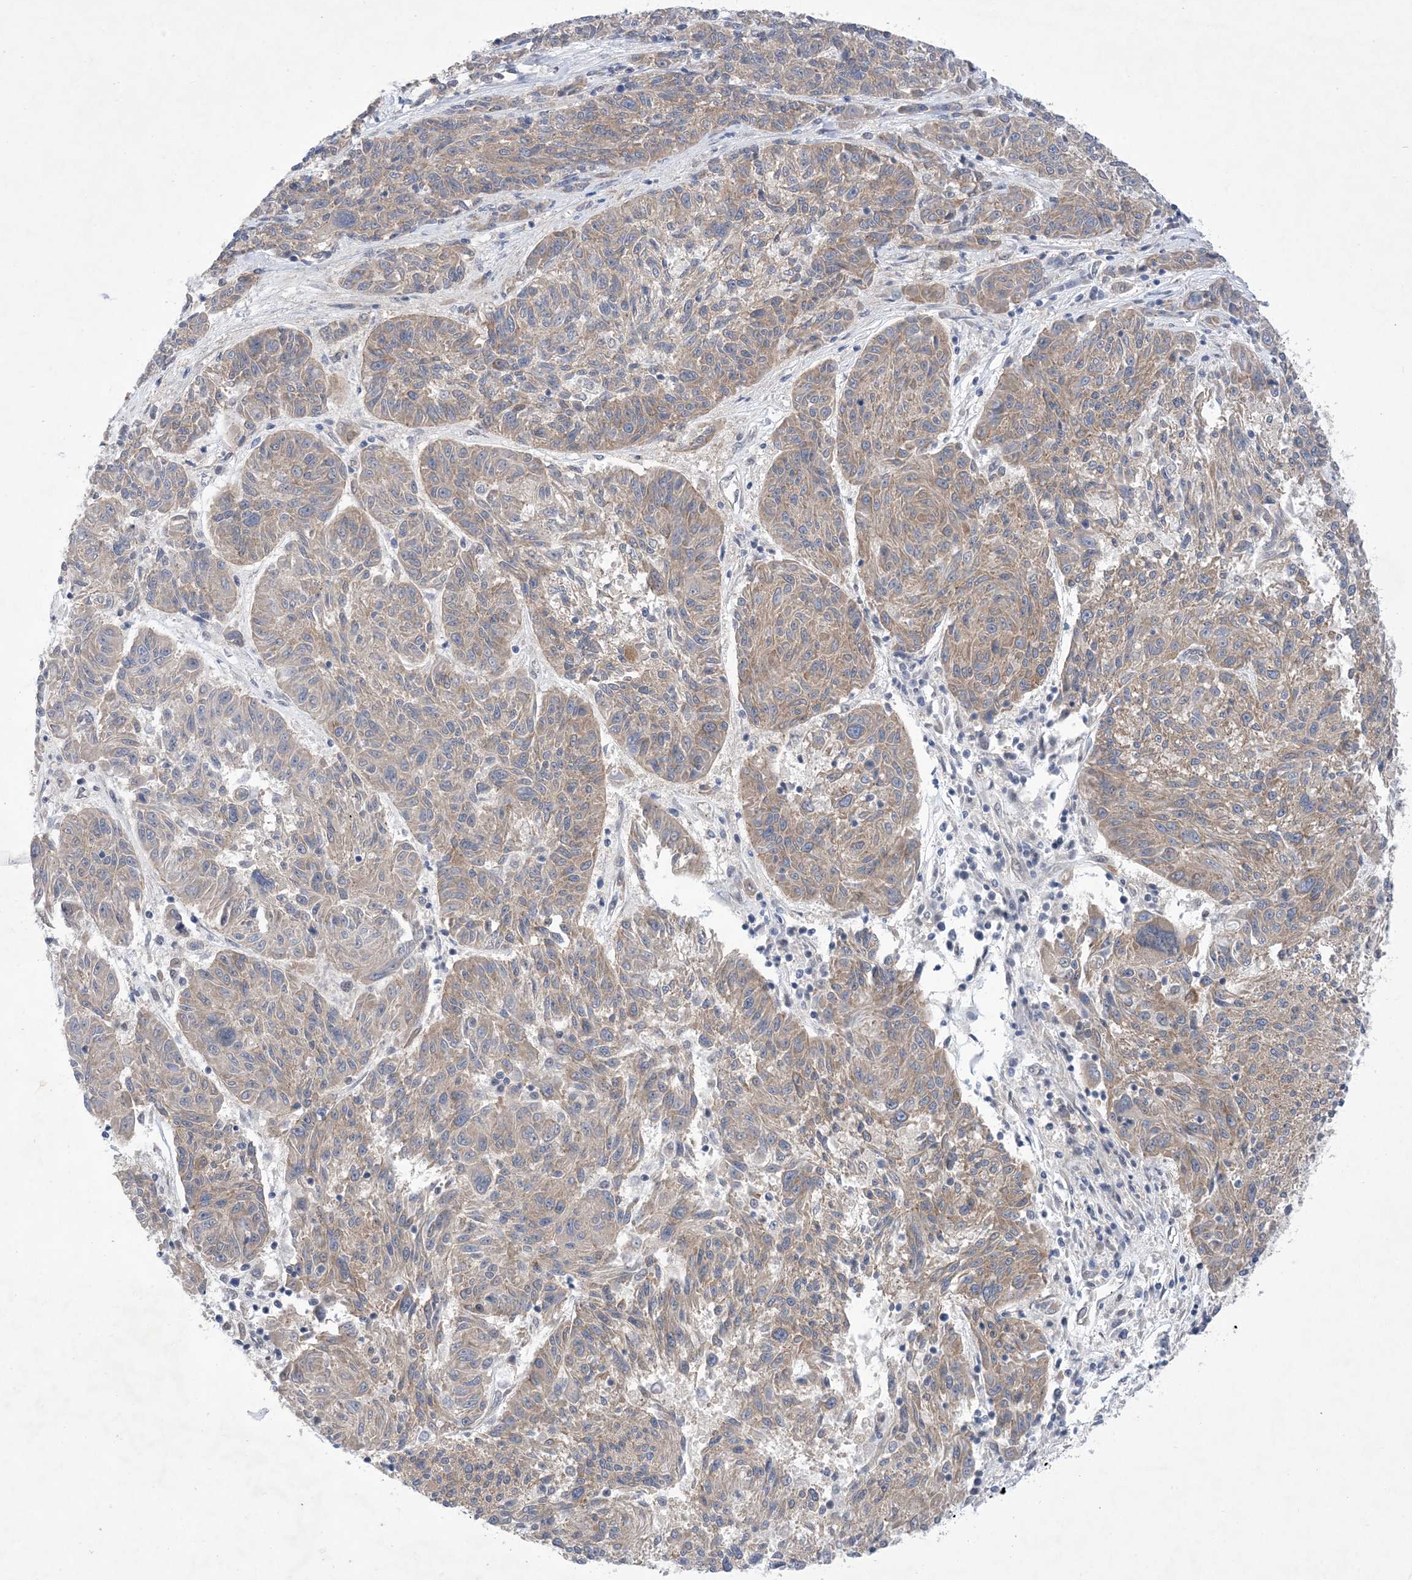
{"staining": {"intensity": "weak", "quantity": ">75%", "location": "cytoplasmic/membranous"}, "tissue": "melanoma", "cell_type": "Tumor cells", "image_type": "cancer", "snomed": [{"axis": "morphology", "description": "Malignant melanoma, NOS"}, {"axis": "topography", "description": "Skin"}], "caption": "Melanoma stained with immunohistochemistry (IHC) demonstrates weak cytoplasmic/membranous expression in approximately >75% of tumor cells.", "gene": "EHBP1", "patient": {"sex": "male", "age": 53}}